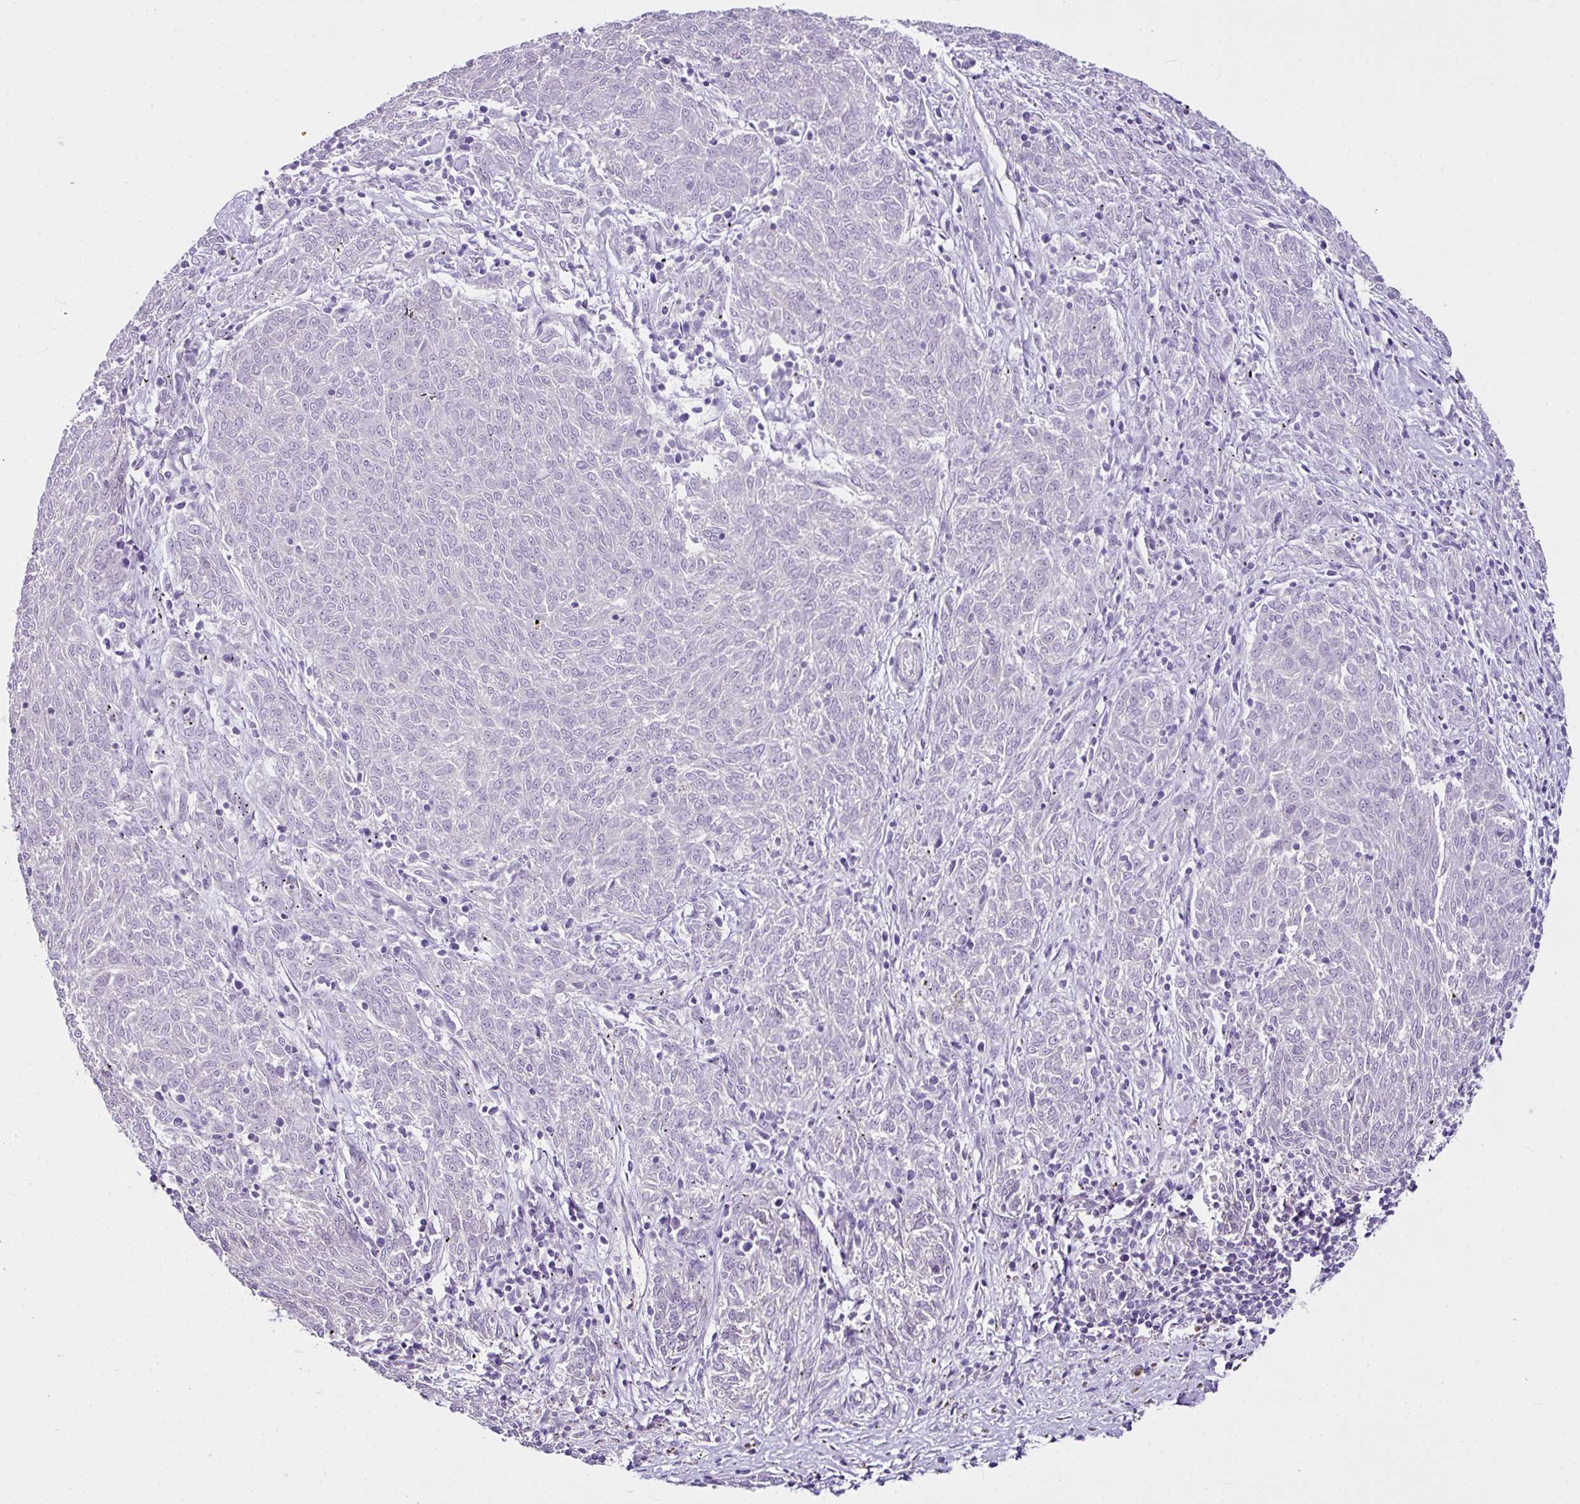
{"staining": {"intensity": "negative", "quantity": "none", "location": "none"}, "tissue": "melanoma", "cell_type": "Tumor cells", "image_type": "cancer", "snomed": [{"axis": "morphology", "description": "Malignant melanoma, NOS"}, {"axis": "topography", "description": "Skin"}], "caption": "Micrograph shows no protein staining in tumor cells of melanoma tissue. (DAB (3,3'-diaminobenzidine) immunohistochemistry (IHC) visualized using brightfield microscopy, high magnification).", "gene": "D2HGDH", "patient": {"sex": "female", "age": 72}}